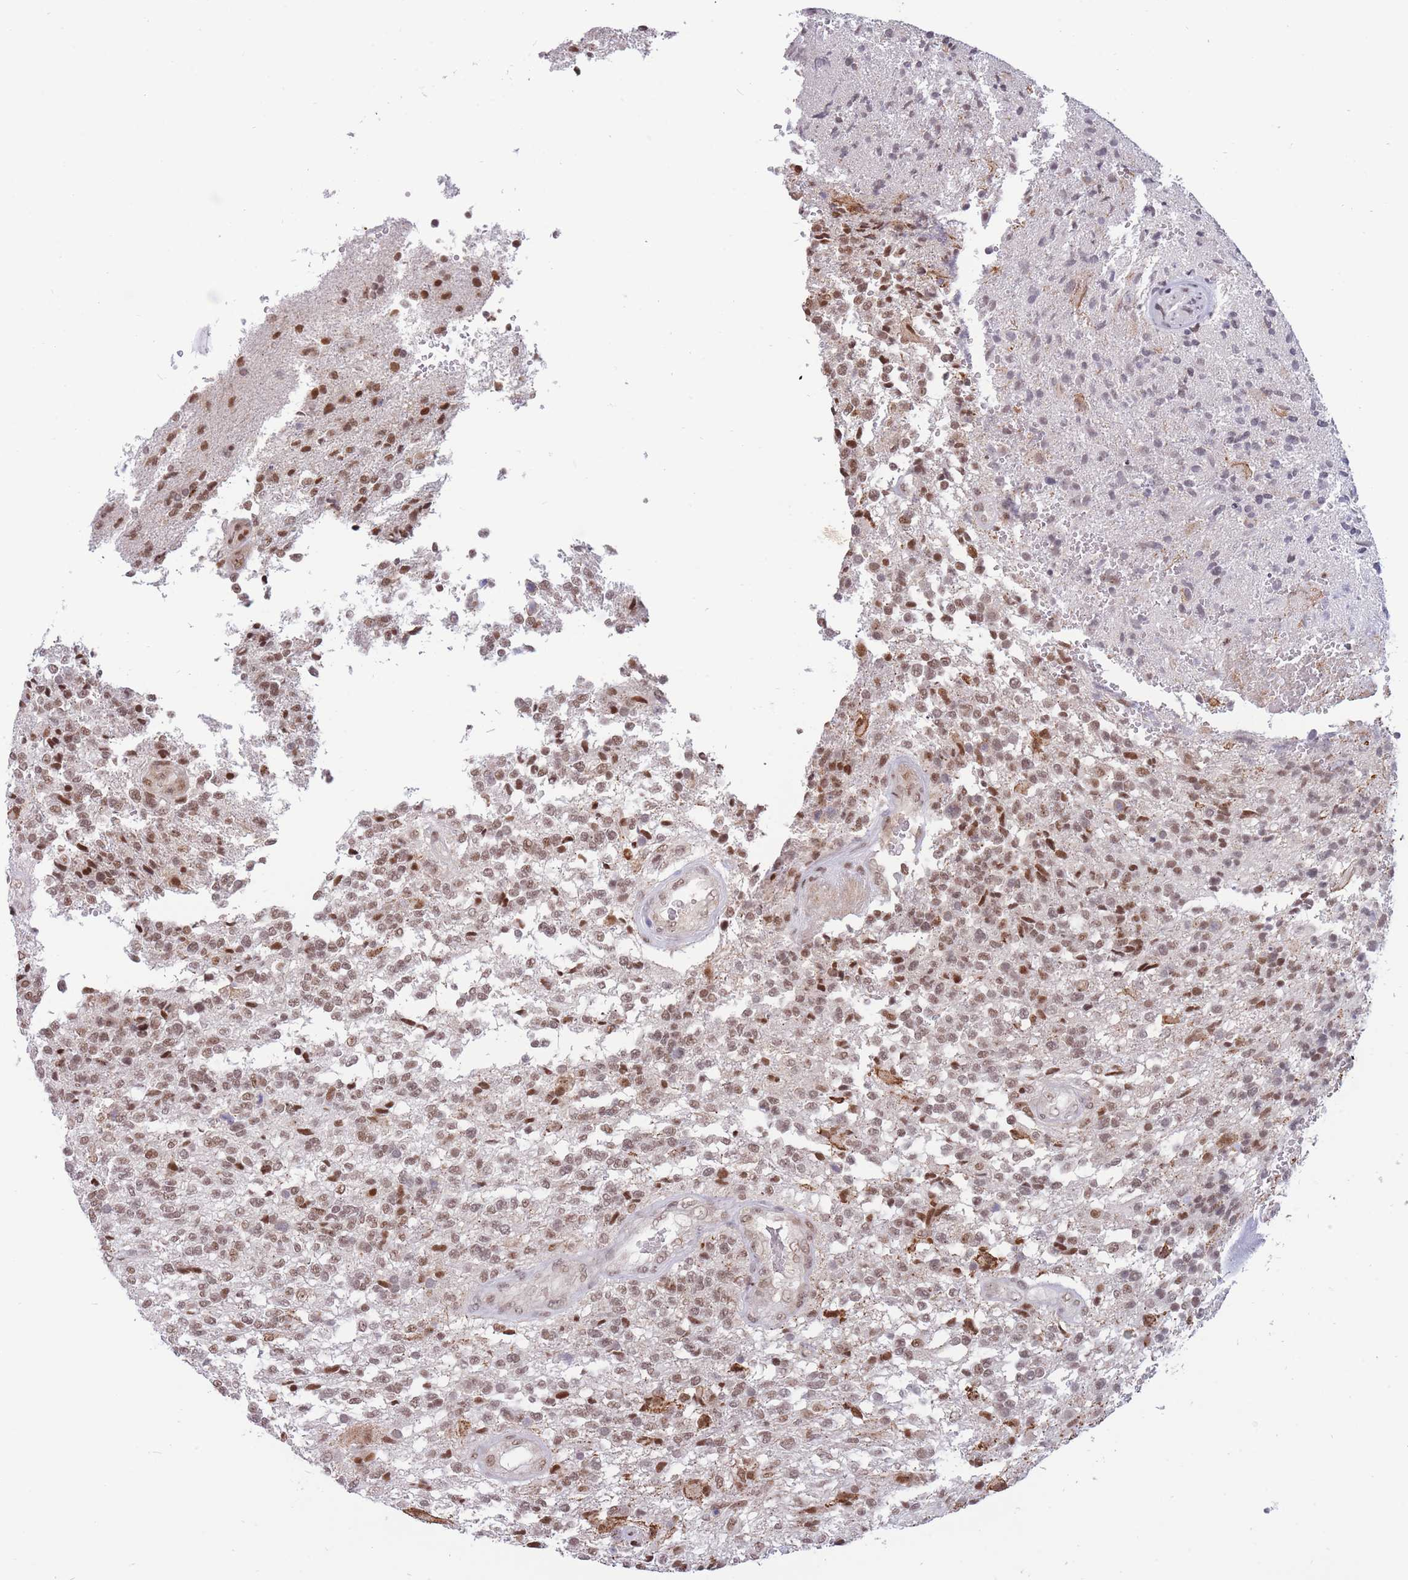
{"staining": {"intensity": "moderate", "quantity": ">75%", "location": "nuclear"}, "tissue": "glioma", "cell_type": "Tumor cells", "image_type": "cancer", "snomed": [{"axis": "morphology", "description": "Glioma, malignant, High grade"}, {"axis": "topography", "description": "Brain"}], "caption": "High-grade glioma (malignant) stained with DAB immunohistochemistry (IHC) exhibits medium levels of moderate nuclear expression in about >75% of tumor cells.", "gene": "TARBP2", "patient": {"sex": "male", "age": 56}}